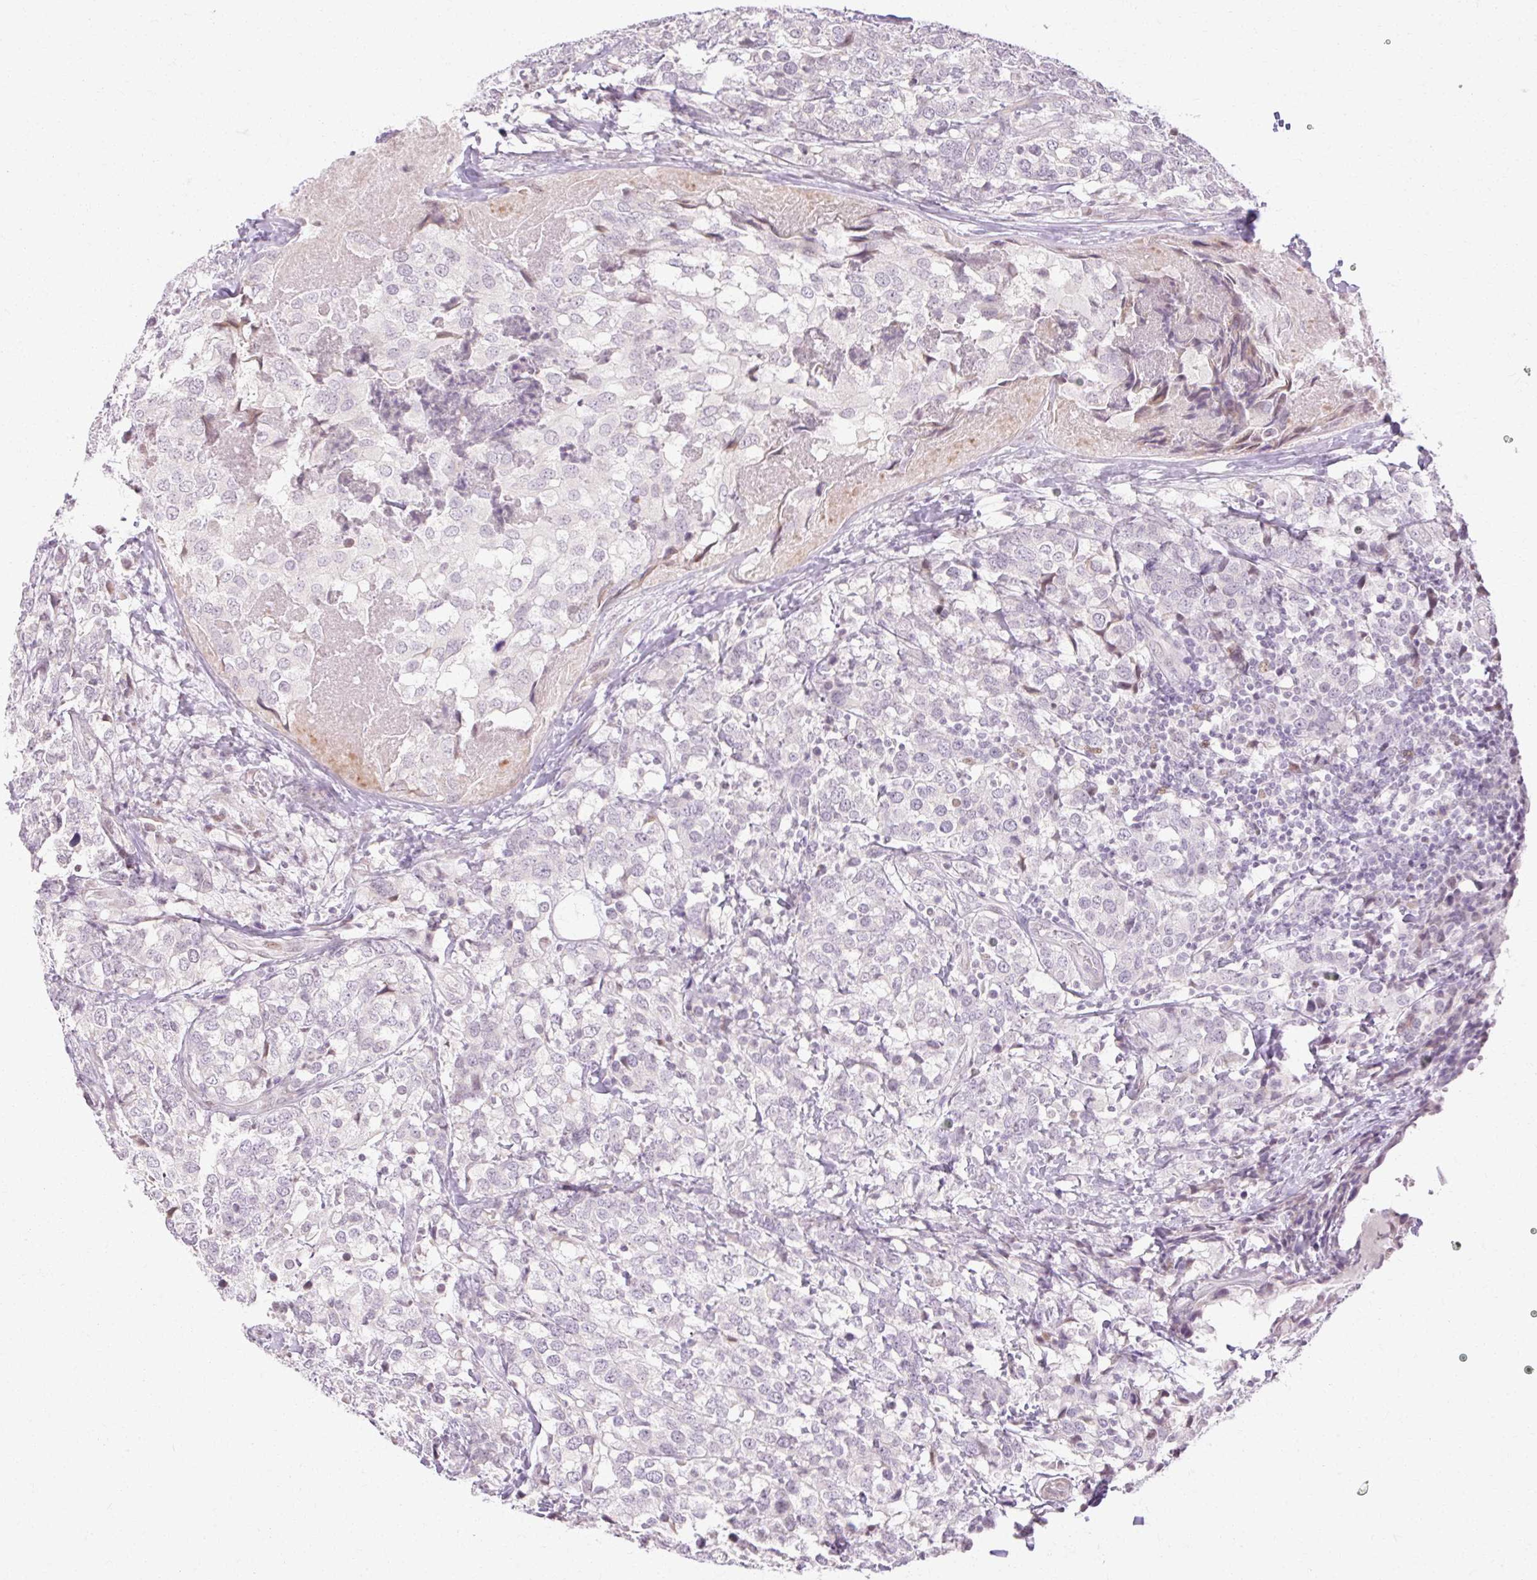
{"staining": {"intensity": "negative", "quantity": "none", "location": "none"}, "tissue": "breast cancer", "cell_type": "Tumor cells", "image_type": "cancer", "snomed": [{"axis": "morphology", "description": "Lobular carcinoma"}, {"axis": "topography", "description": "Breast"}], "caption": "A high-resolution micrograph shows immunohistochemistry staining of breast lobular carcinoma, which shows no significant expression in tumor cells.", "gene": "C3orf49", "patient": {"sex": "female", "age": 59}}